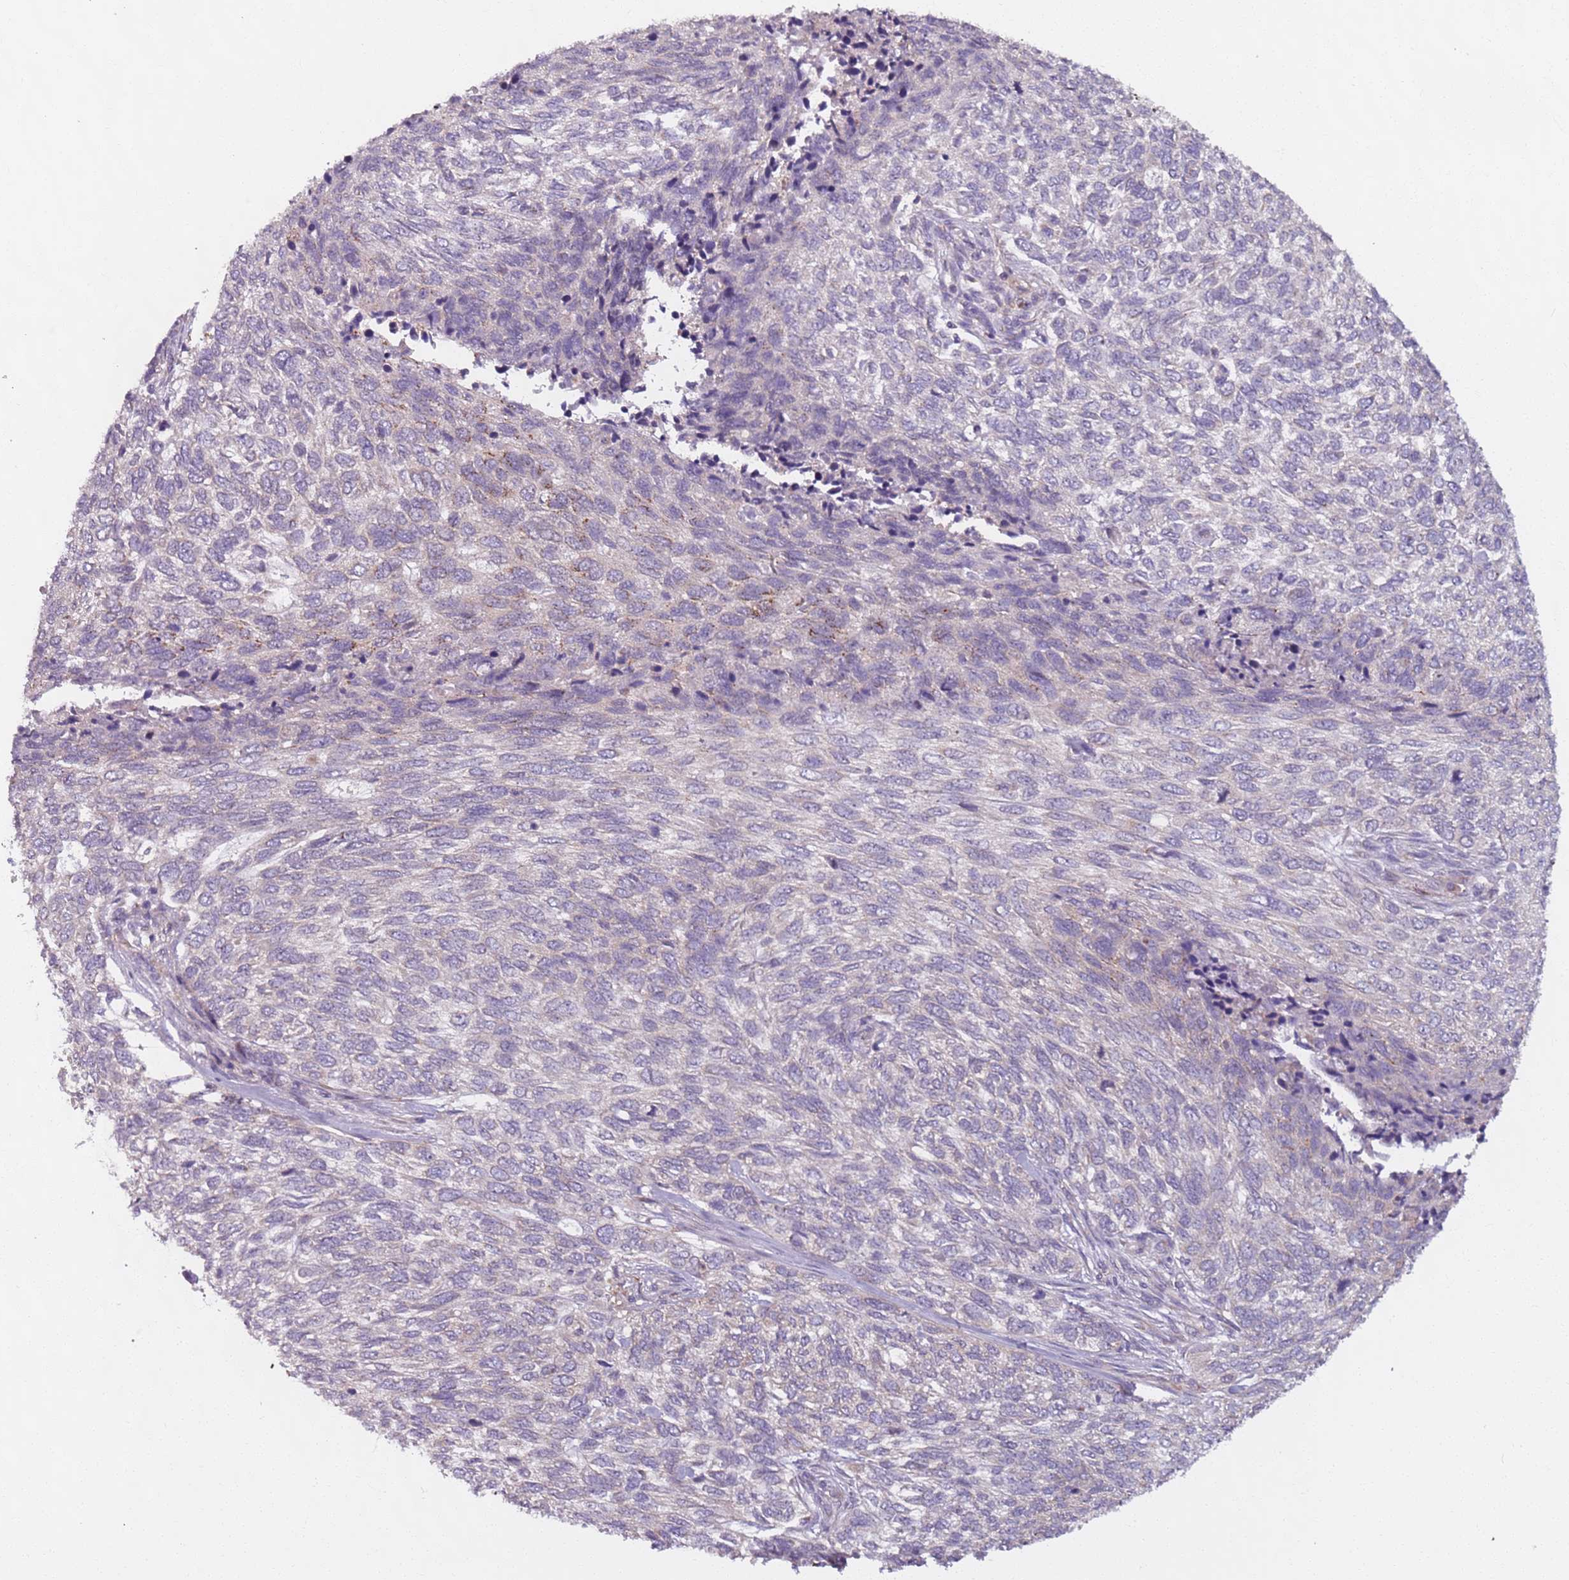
{"staining": {"intensity": "negative", "quantity": "none", "location": "none"}, "tissue": "skin cancer", "cell_type": "Tumor cells", "image_type": "cancer", "snomed": [{"axis": "morphology", "description": "Basal cell carcinoma"}, {"axis": "topography", "description": "Skin"}], "caption": "Skin cancer (basal cell carcinoma) was stained to show a protein in brown. There is no significant positivity in tumor cells.", "gene": "AKTIP", "patient": {"sex": "female", "age": 65}}